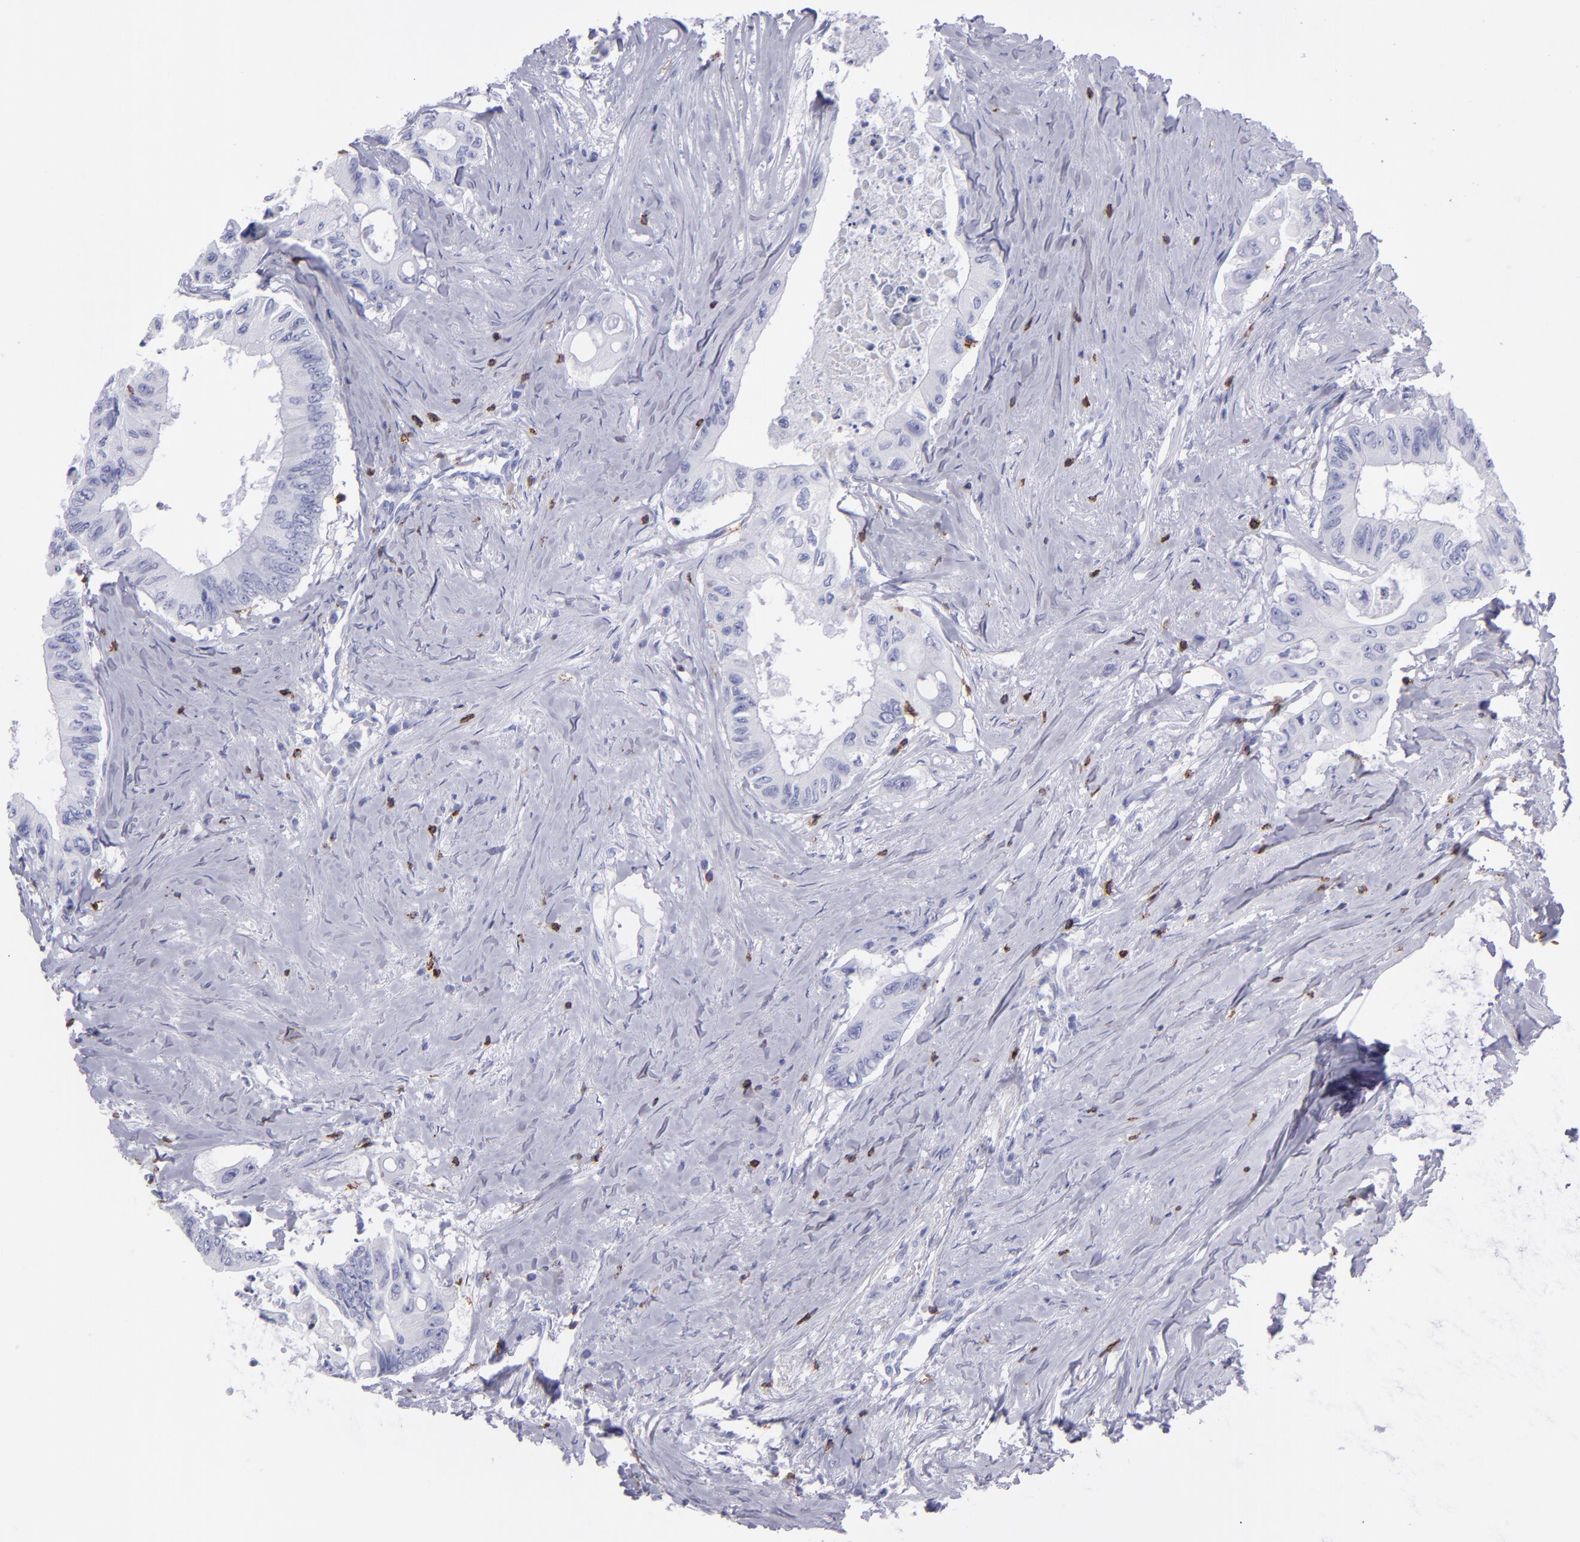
{"staining": {"intensity": "negative", "quantity": "none", "location": "none"}, "tissue": "colorectal cancer", "cell_type": "Tumor cells", "image_type": "cancer", "snomed": [{"axis": "morphology", "description": "Adenocarcinoma, NOS"}, {"axis": "topography", "description": "Colon"}], "caption": "Colorectal adenocarcinoma was stained to show a protein in brown. There is no significant expression in tumor cells. Brightfield microscopy of IHC stained with DAB (3,3'-diaminobenzidine) (brown) and hematoxylin (blue), captured at high magnification.", "gene": "CD6", "patient": {"sex": "male", "age": 65}}